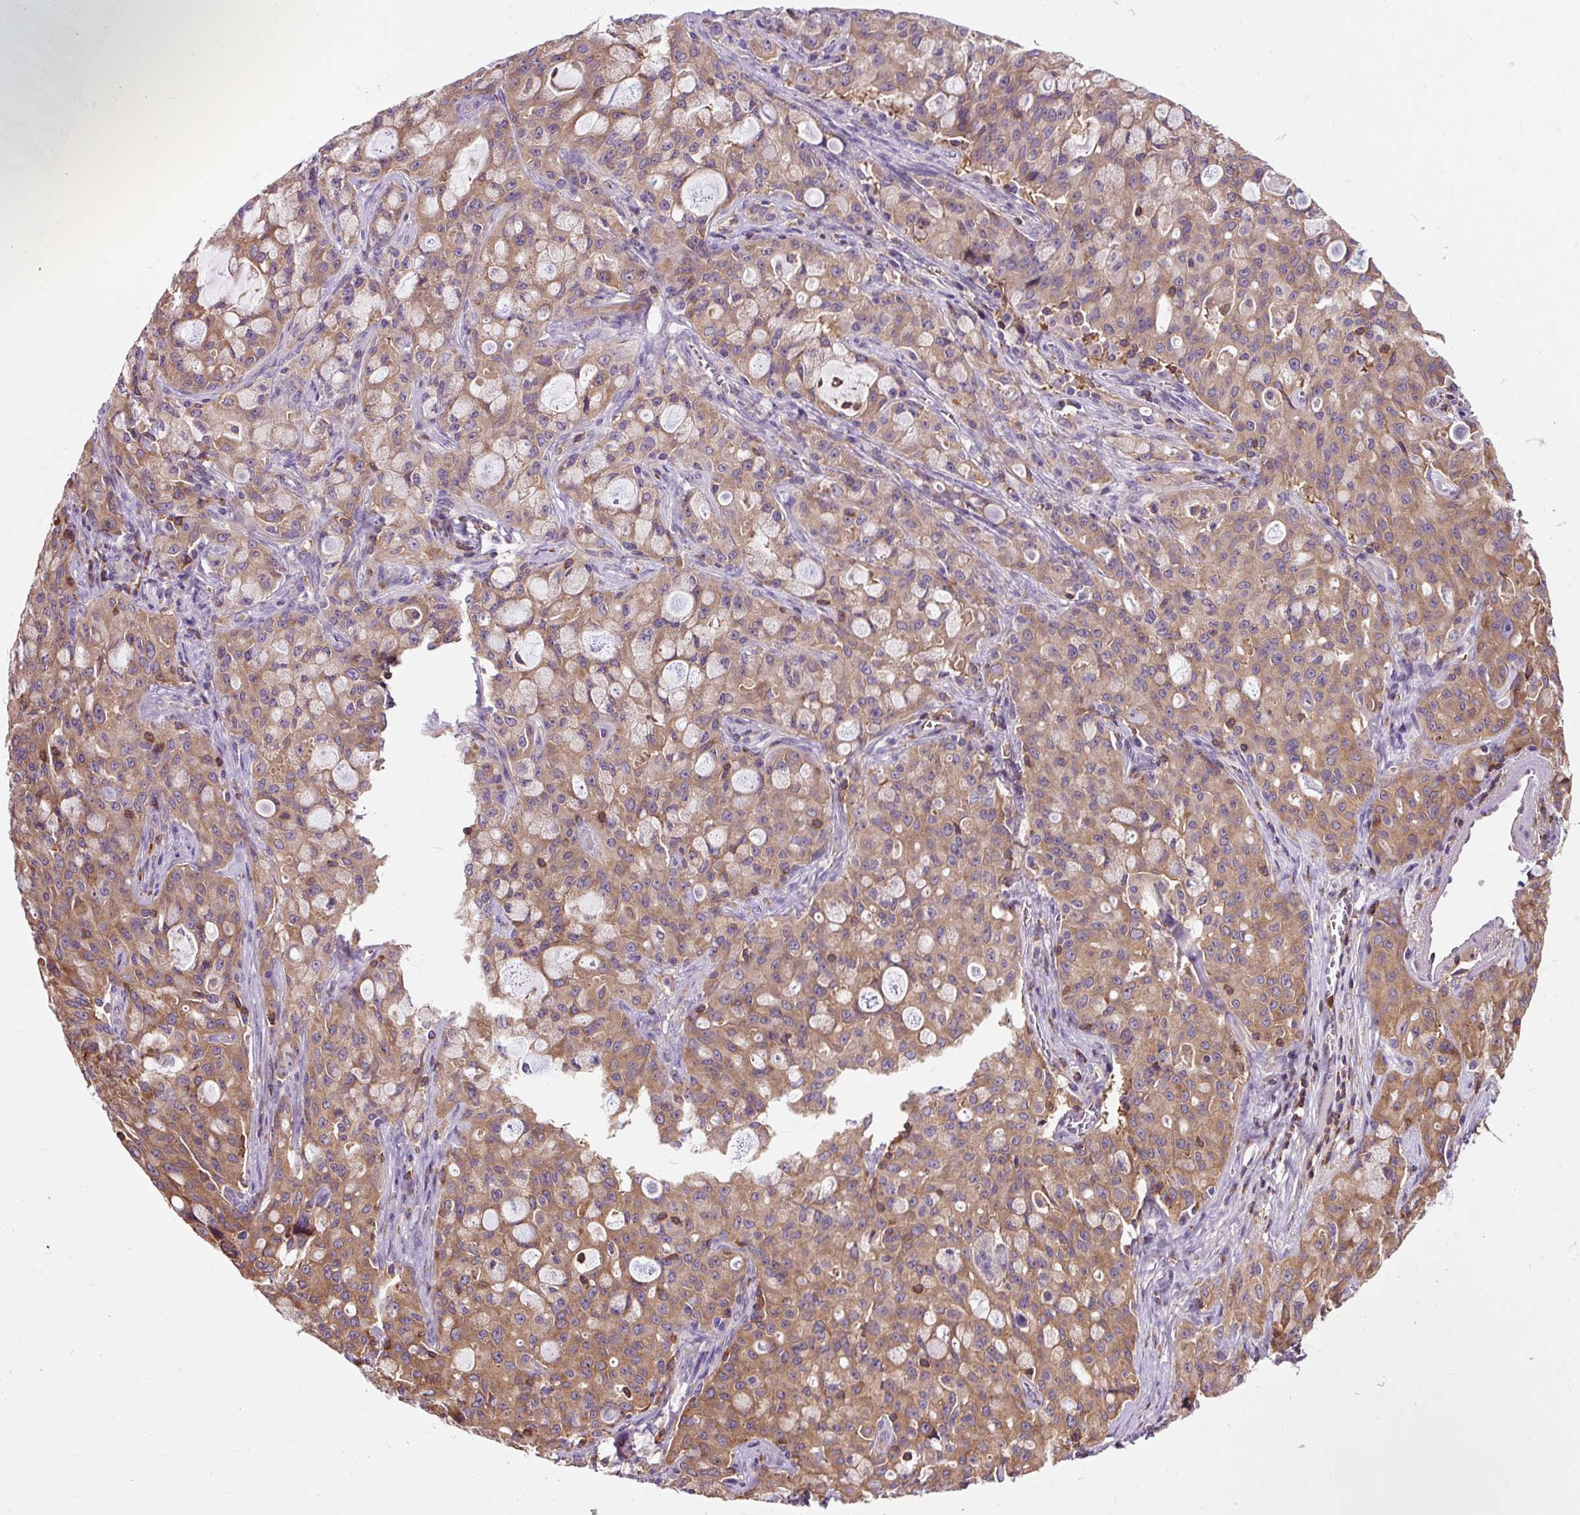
{"staining": {"intensity": "moderate", "quantity": ">75%", "location": "cytoplasmic/membranous"}, "tissue": "lung cancer", "cell_type": "Tumor cells", "image_type": "cancer", "snomed": [{"axis": "morphology", "description": "Adenocarcinoma, NOS"}, {"axis": "topography", "description": "Lung"}], "caption": "An immunohistochemistry histopathology image of neoplastic tissue is shown. Protein staining in brown shows moderate cytoplasmic/membranous positivity in lung cancer (adenocarcinoma) within tumor cells.", "gene": "CISD3", "patient": {"sex": "female", "age": 44}}